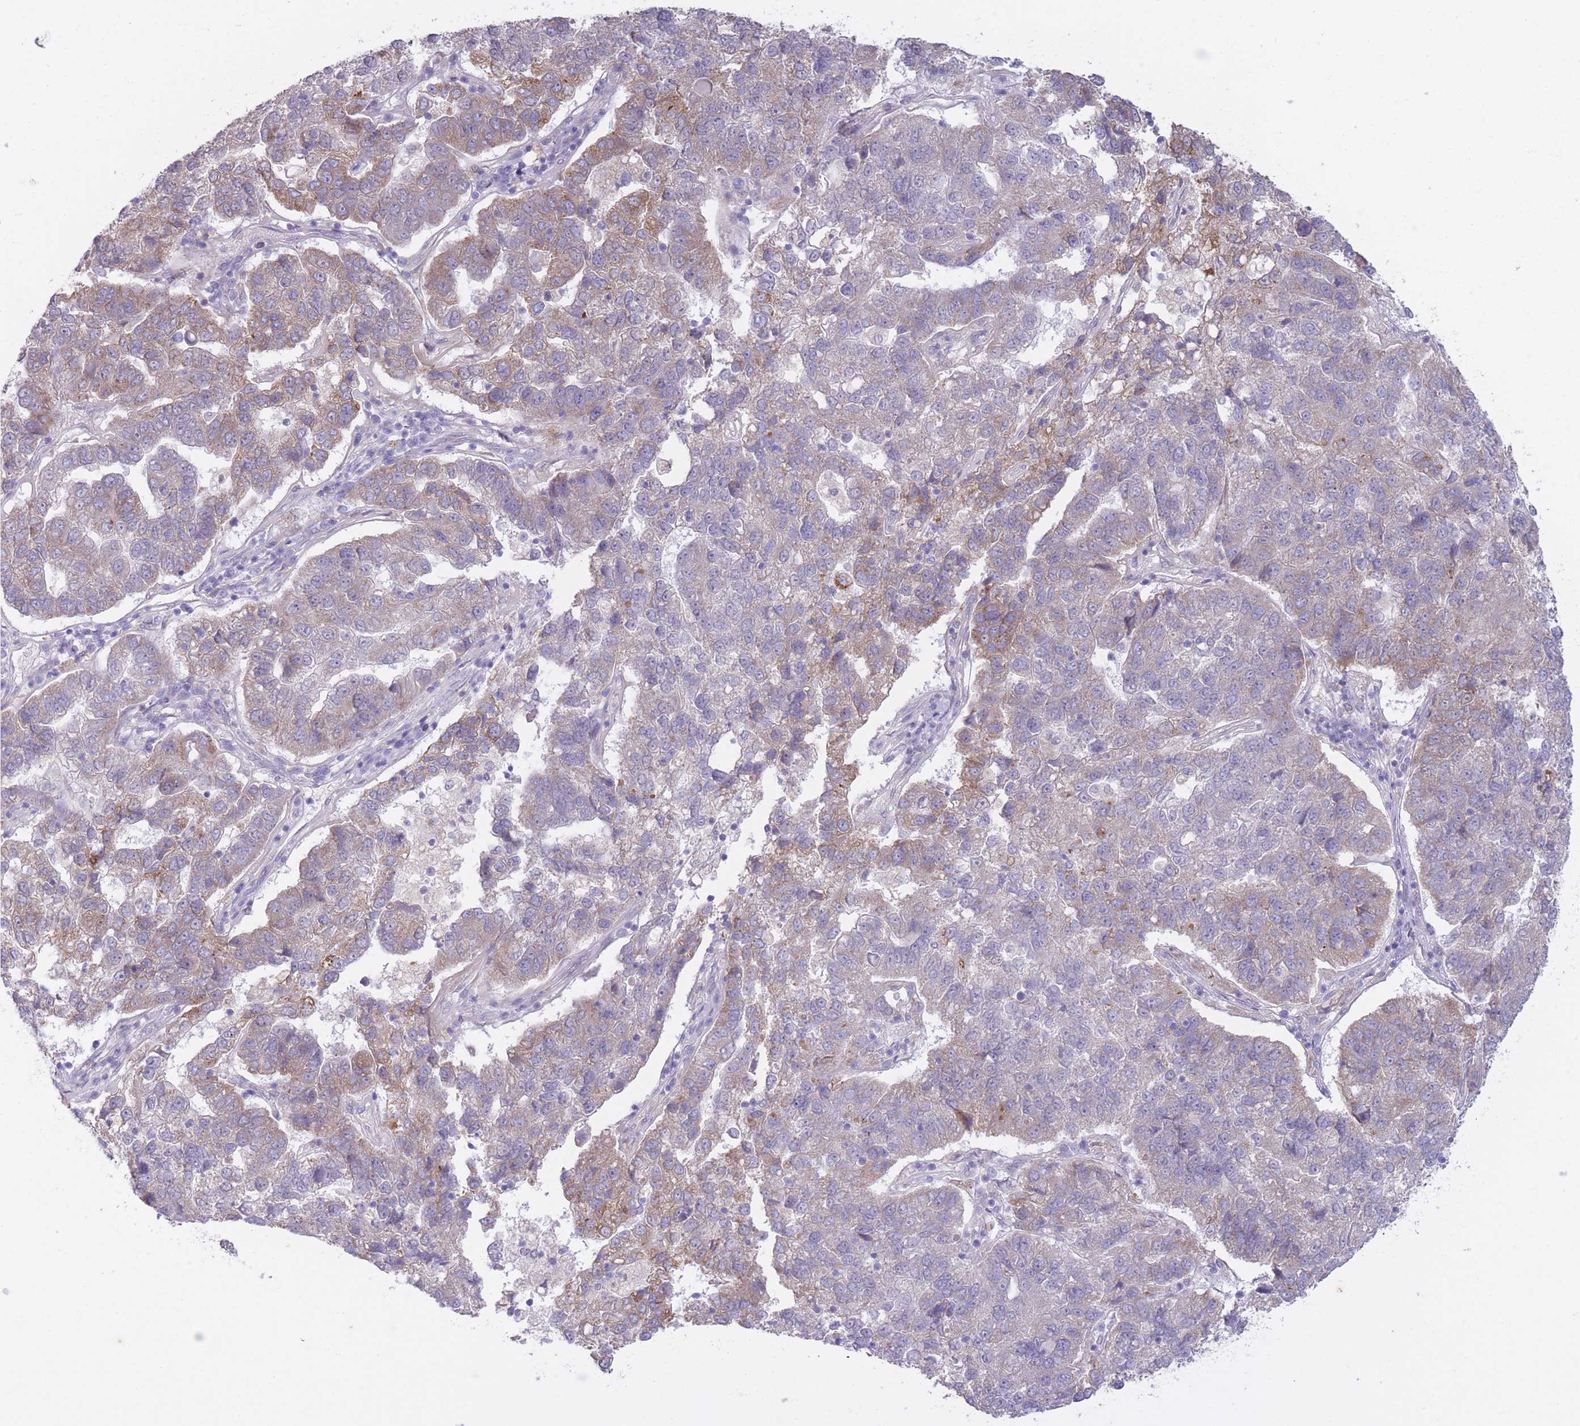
{"staining": {"intensity": "weak", "quantity": "<25%", "location": "cytoplasmic/membranous"}, "tissue": "pancreatic cancer", "cell_type": "Tumor cells", "image_type": "cancer", "snomed": [{"axis": "morphology", "description": "Adenocarcinoma, NOS"}, {"axis": "topography", "description": "Pancreas"}], "caption": "Human pancreatic cancer stained for a protein using immunohistochemistry (IHC) shows no positivity in tumor cells.", "gene": "ARPIN", "patient": {"sex": "female", "age": 61}}